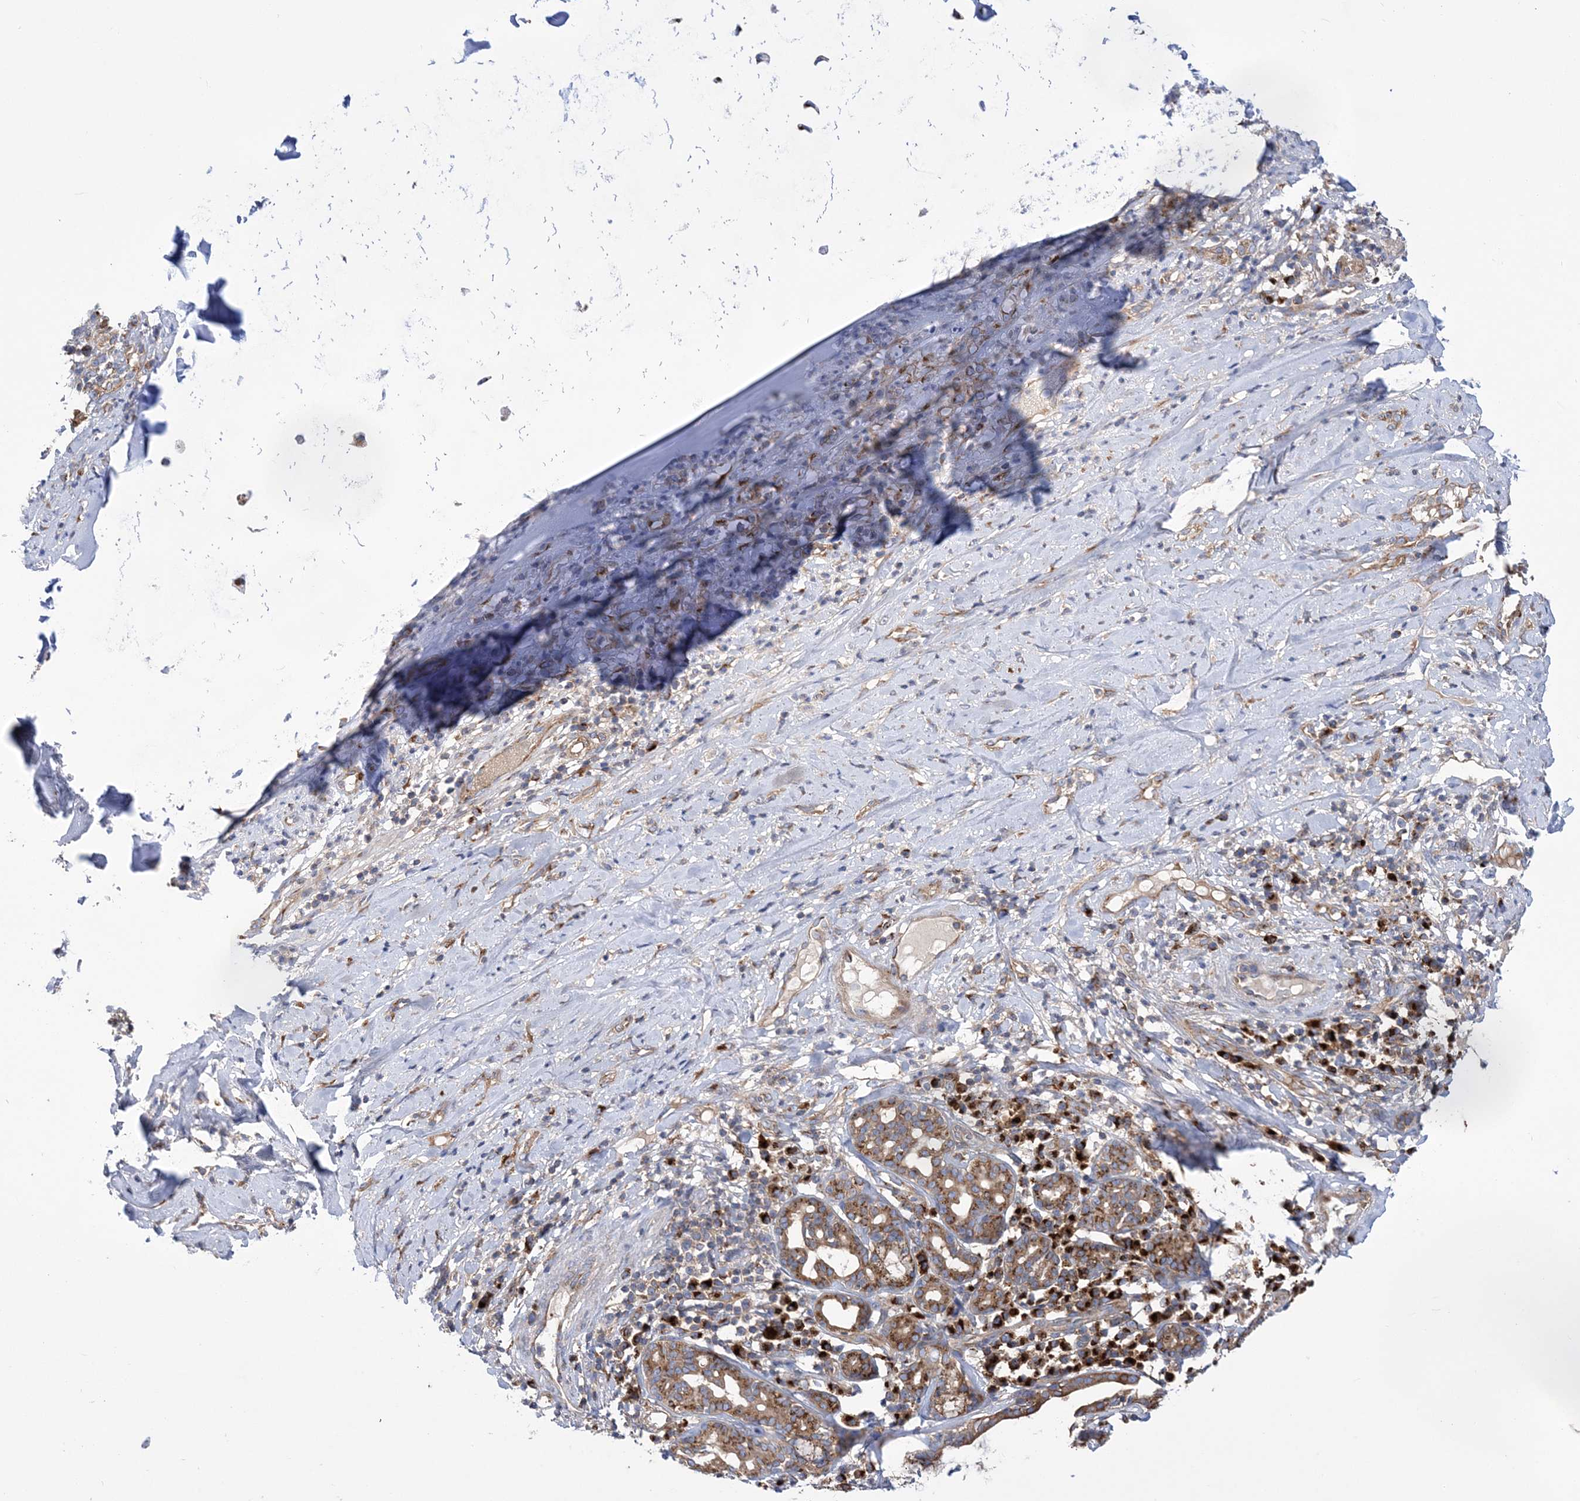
{"staining": {"intensity": "negative", "quantity": "none", "location": "none"}, "tissue": "adipose tissue", "cell_type": "Adipocytes", "image_type": "normal", "snomed": [{"axis": "morphology", "description": "Normal tissue, NOS"}, {"axis": "morphology", "description": "Basal cell carcinoma"}, {"axis": "topography", "description": "Cartilage tissue"}, {"axis": "topography", "description": "Nasopharynx"}, {"axis": "topography", "description": "Oral tissue"}], "caption": "An image of human adipose tissue is negative for staining in adipocytes.", "gene": "COPB2", "patient": {"sex": "female", "age": 77}}